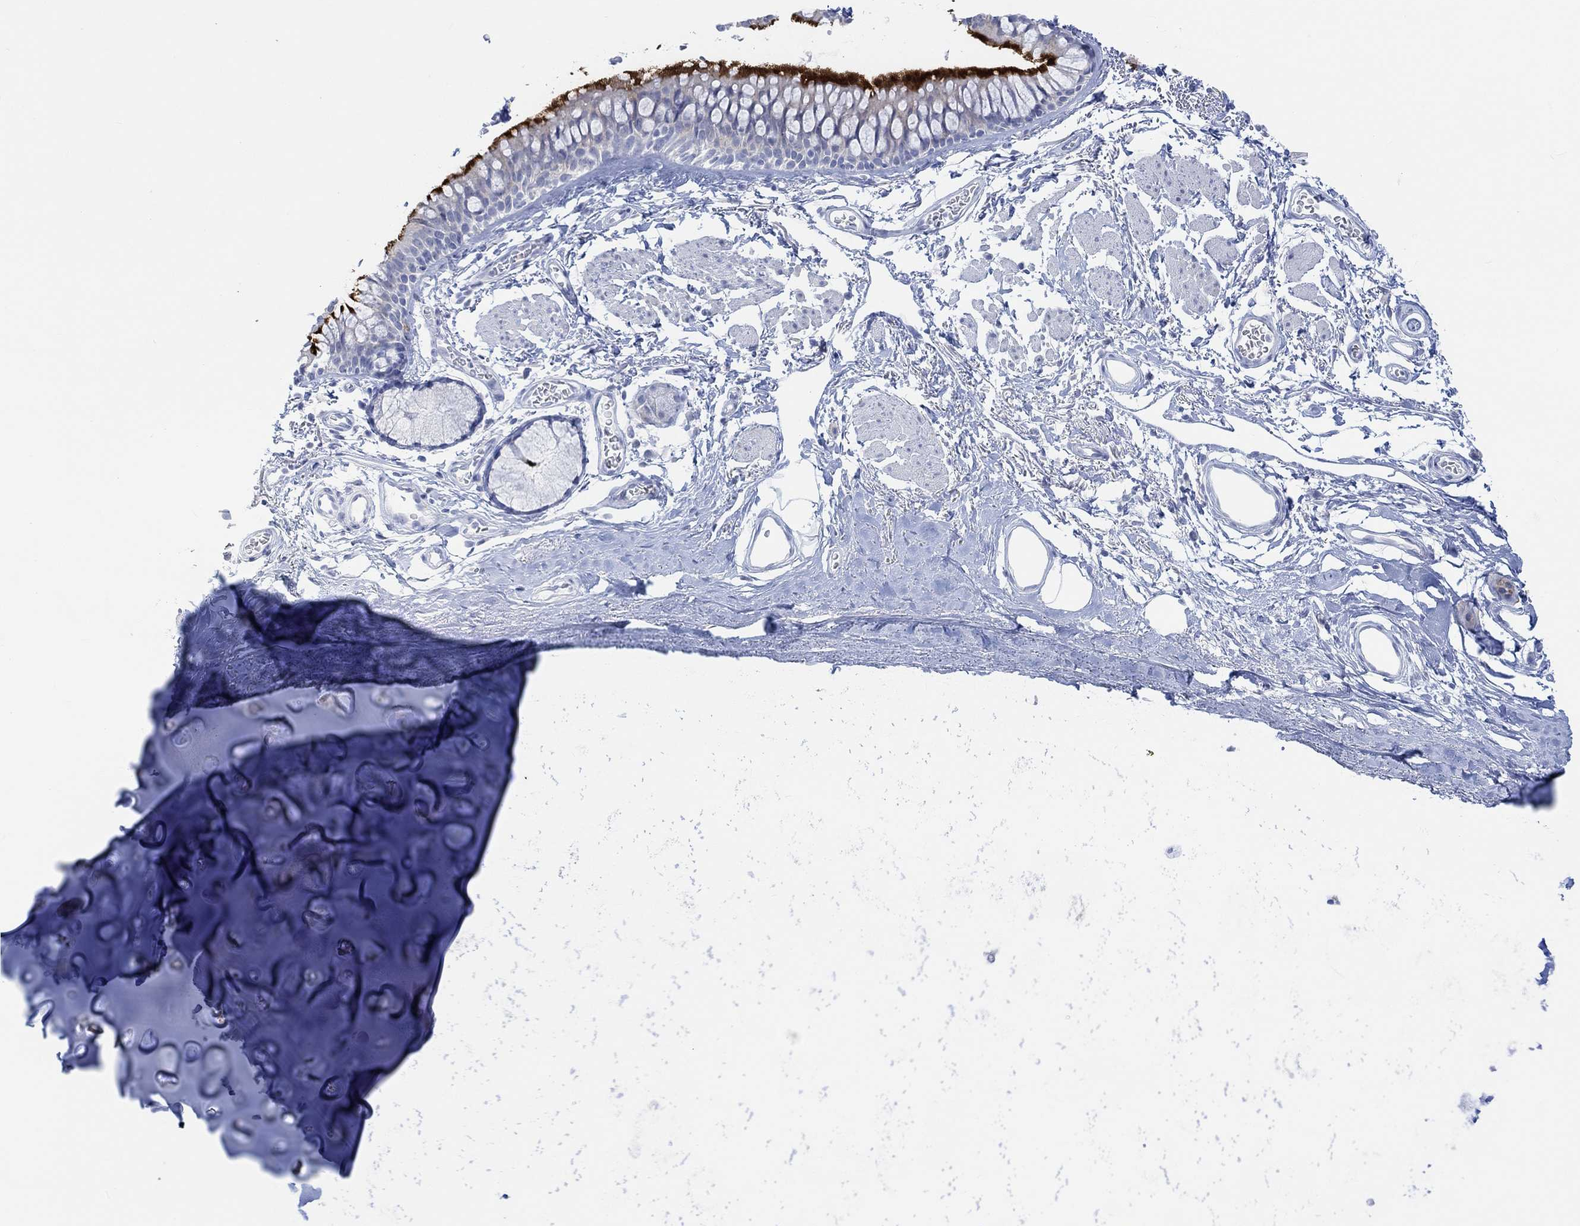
{"staining": {"intensity": "negative", "quantity": "none", "location": "none"}, "tissue": "soft tissue", "cell_type": "Chondrocytes", "image_type": "normal", "snomed": [{"axis": "morphology", "description": "Normal tissue, NOS"}, {"axis": "topography", "description": "Cartilage tissue"}, {"axis": "topography", "description": "Bronchus"}], "caption": "This is an IHC histopathology image of benign soft tissue. There is no staining in chondrocytes.", "gene": "AK8", "patient": {"sex": "female", "age": 79}}